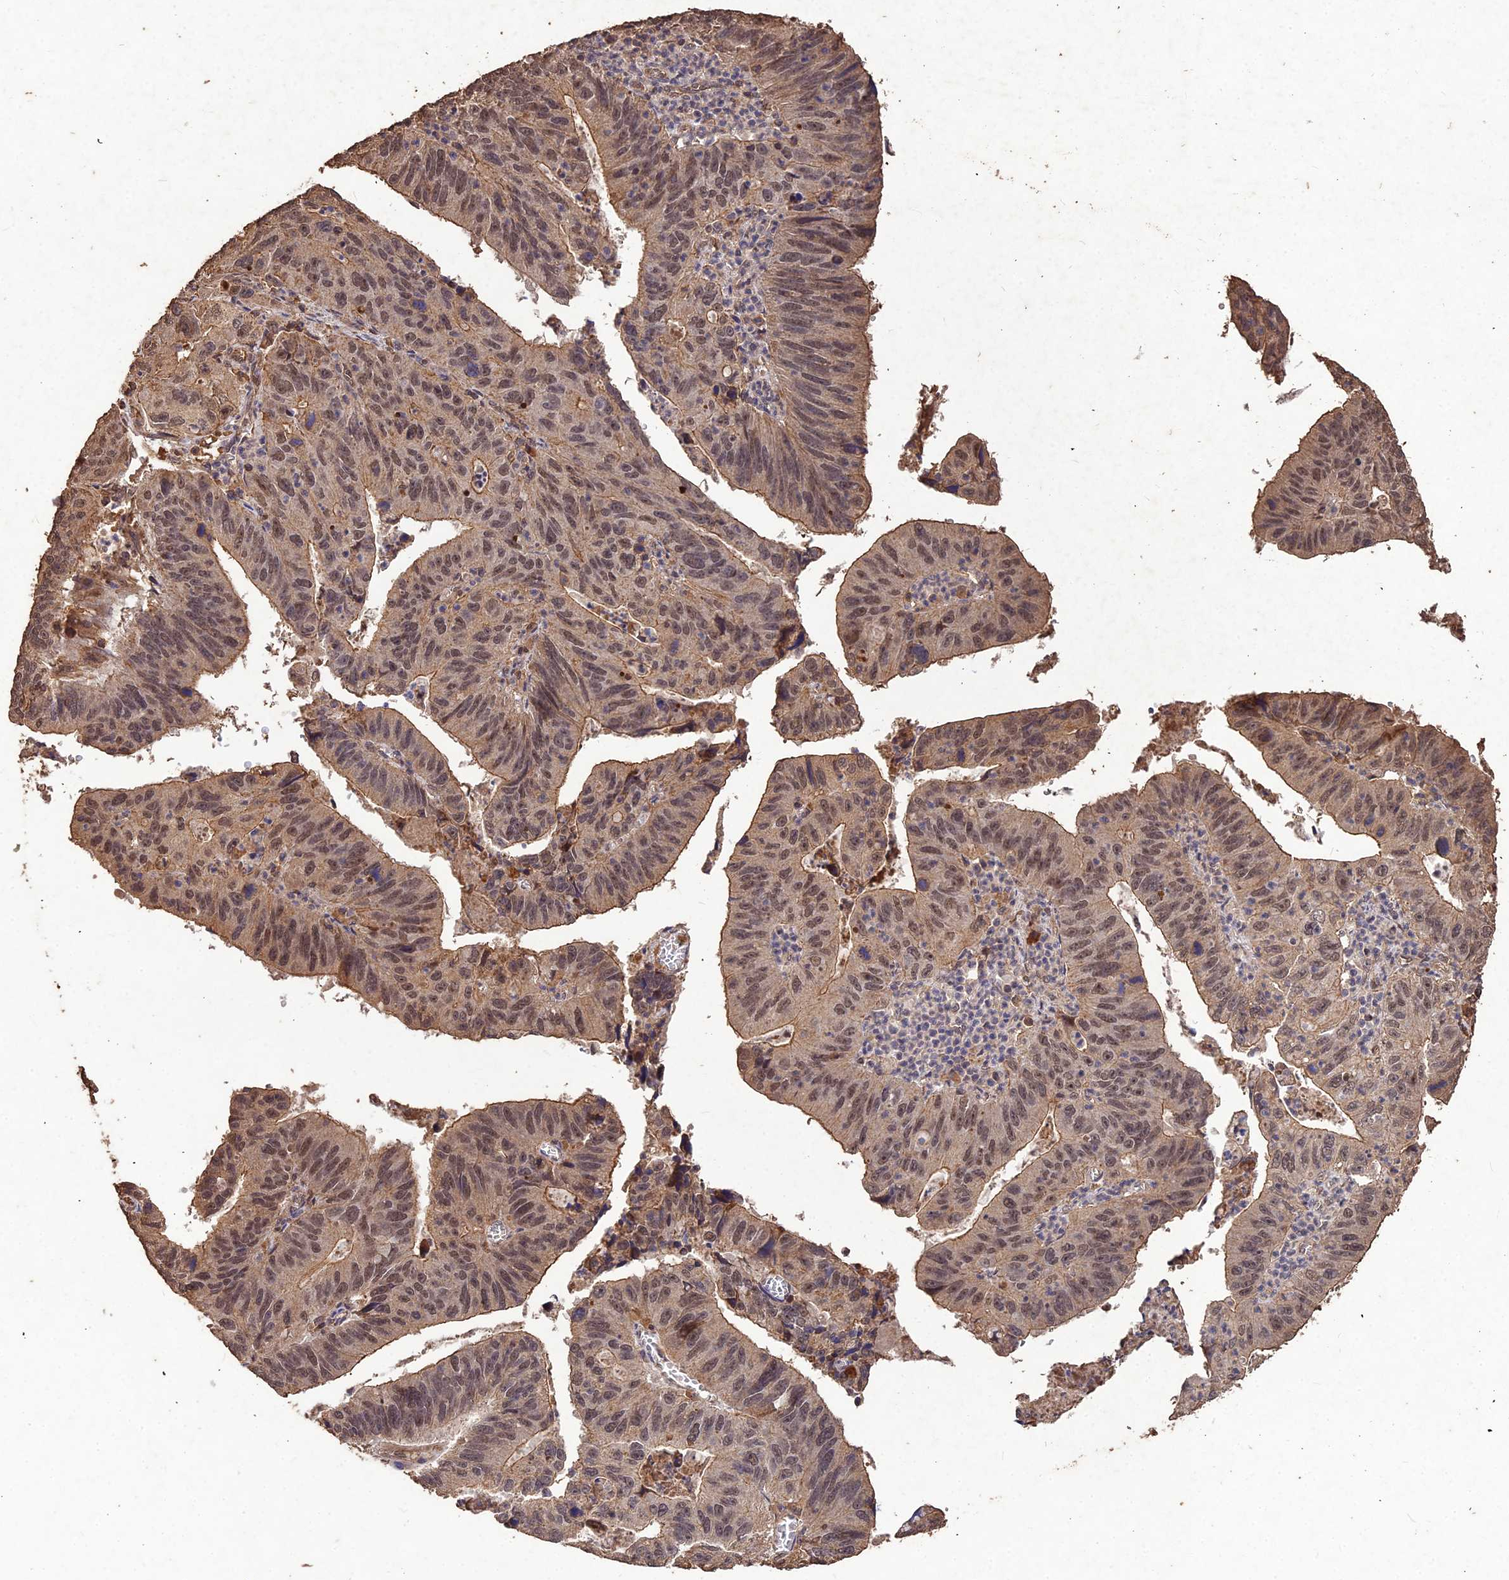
{"staining": {"intensity": "moderate", "quantity": ">75%", "location": "cytoplasmic/membranous,nuclear"}, "tissue": "stomach cancer", "cell_type": "Tumor cells", "image_type": "cancer", "snomed": [{"axis": "morphology", "description": "Adenocarcinoma, NOS"}, {"axis": "topography", "description": "Stomach"}], "caption": "This is a micrograph of immunohistochemistry (IHC) staining of stomach cancer (adenocarcinoma), which shows moderate expression in the cytoplasmic/membranous and nuclear of tumor cells.", "gene": "SYMPK", "patient": {"sex": "male", "age": 59}}